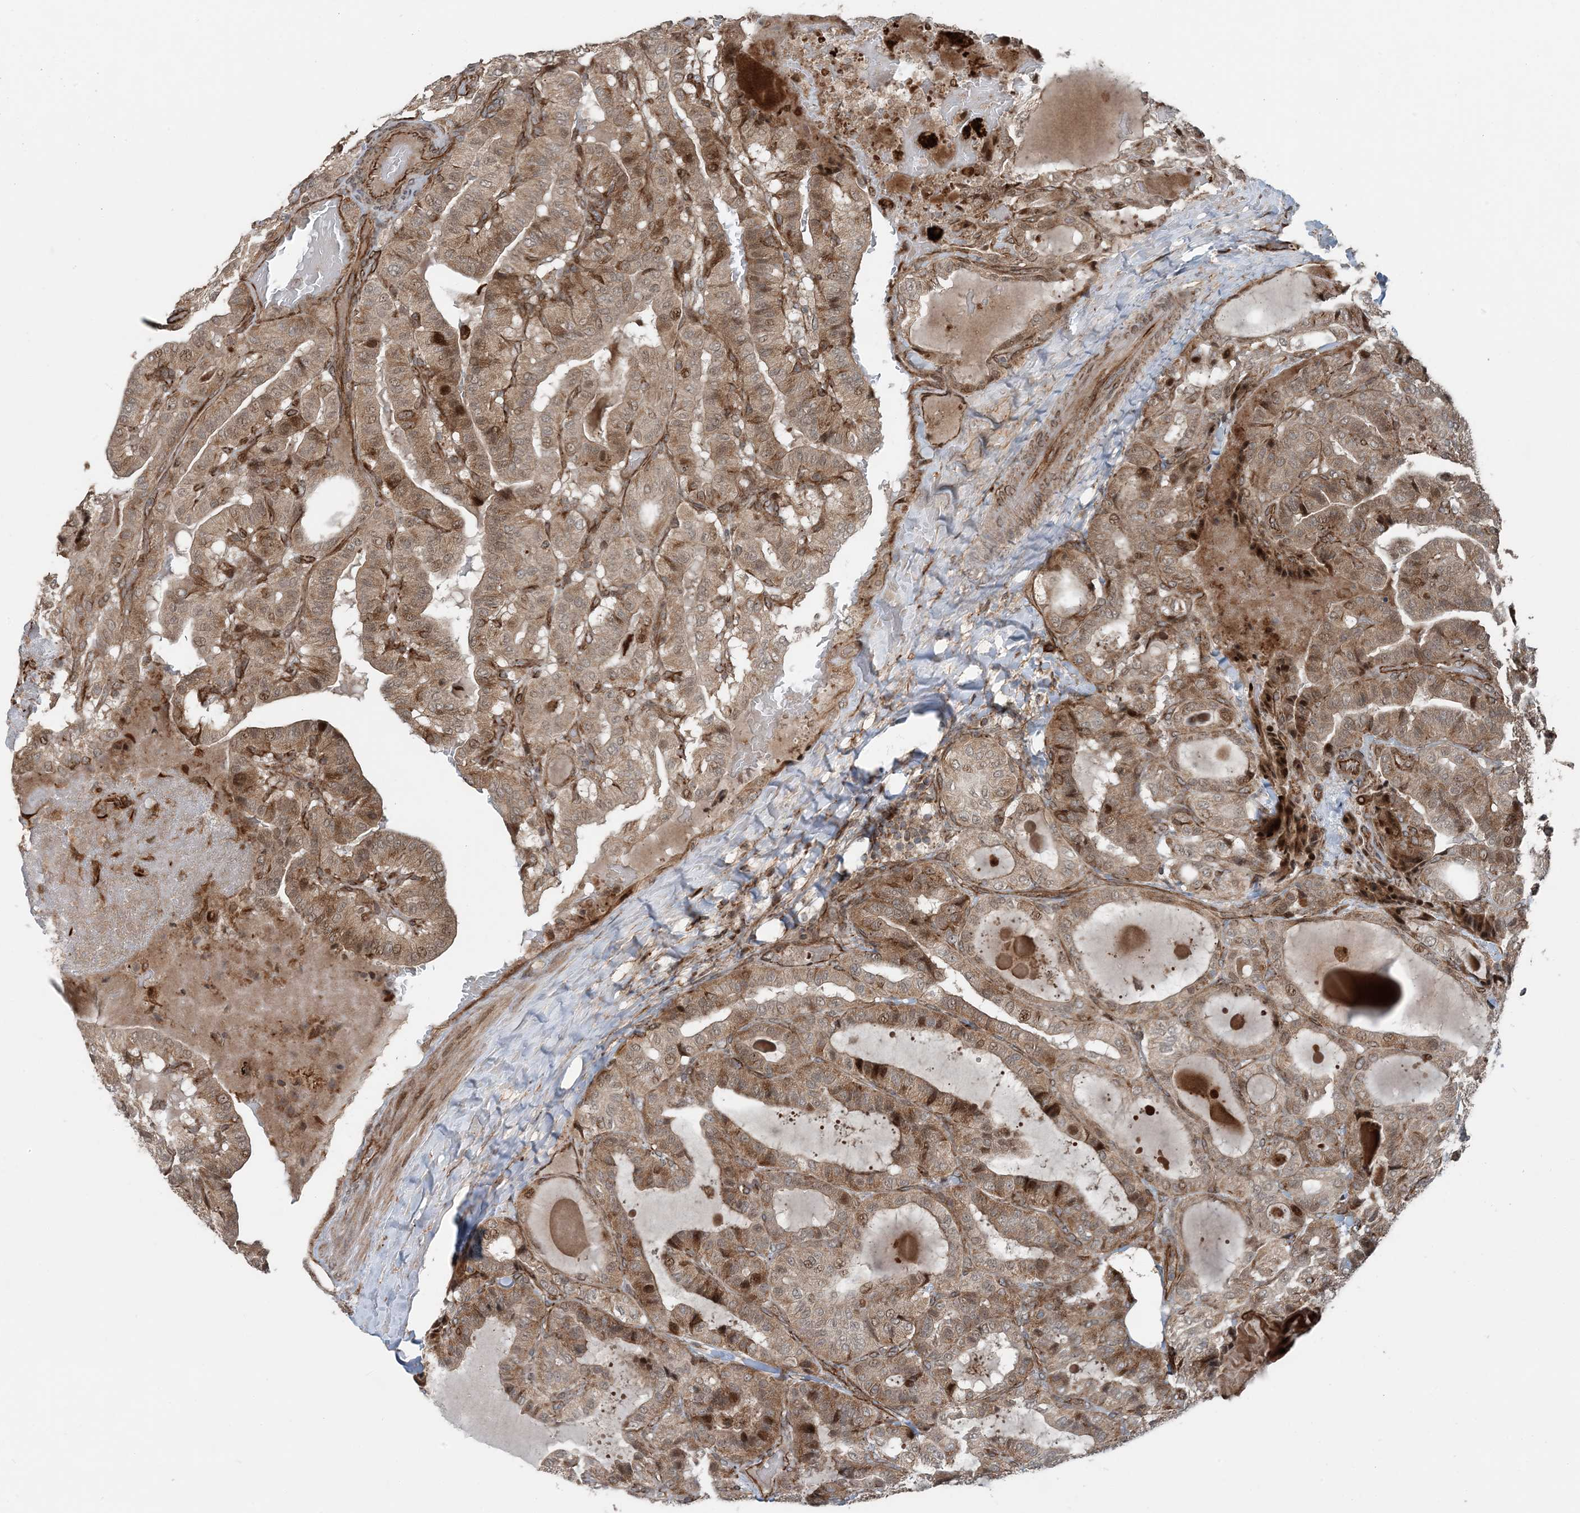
{"staining": {"intensity": "moderate", "quantity": ">75%", "location": "cytoplasmic/membranous,nuclear"}, "tissue": "thyroid cancer", "cell_type": "Tumor cells", "image_type": "cancer", "snomed": [{"axis": "morphology", "description": "Papillary adenocarcinoma, NOS"}, {"axis": "topography", "description": "Thyroid gland"}], "caption": "Tumor cells display moderate cytoplasmic/membranous and nuclear positivity in about >75% of cells in thyroid cancer. (DAB IHC with brightfield microscopy, high magnification).", "gene": "EDEM2", "patient": {"sex": "male", "age": 77}}